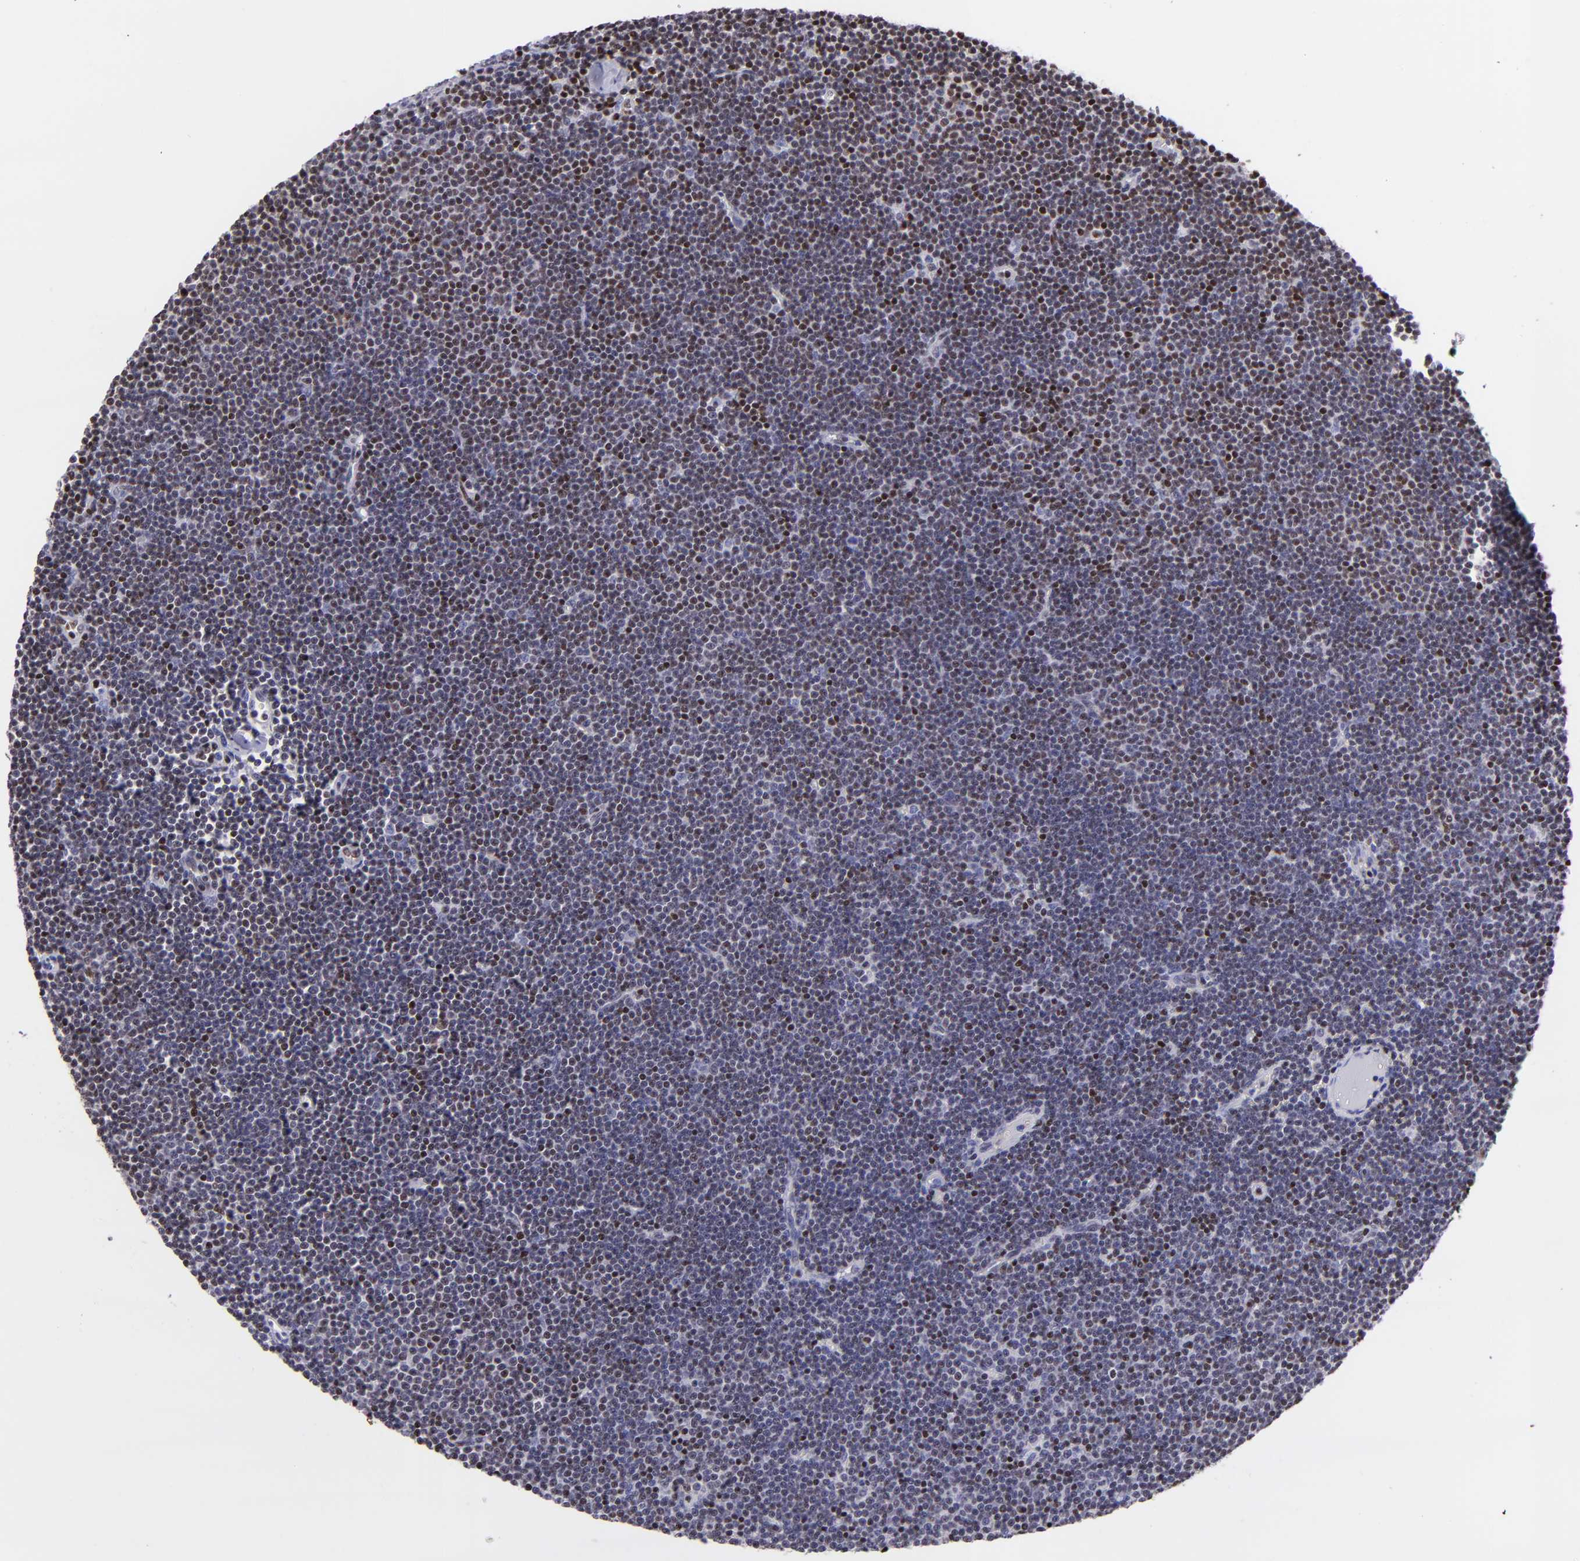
{"staining": {"intensity": "moderate", "quantity": "25%-75%", "location": "nuclear"}, "tissue": "lymphoma", "cell_type": "Tumor cells", "image_type": "cancer", "snomed": [{"axis": "morphology", "description": "Malignant lymphoma, non-Hodgkin's type, Low grade"}, {"axis": "topography", "description": "Lymph node"}], "caption": "Low-grade malignant lymphoma, non-Hodgkin's type stained for a protein (brown) reveals moderate nuclear positive expression in approximately 25%-75% of tumor cells.", "gene": "ETS1", "patient": {"sex": "female", "age": 73}}